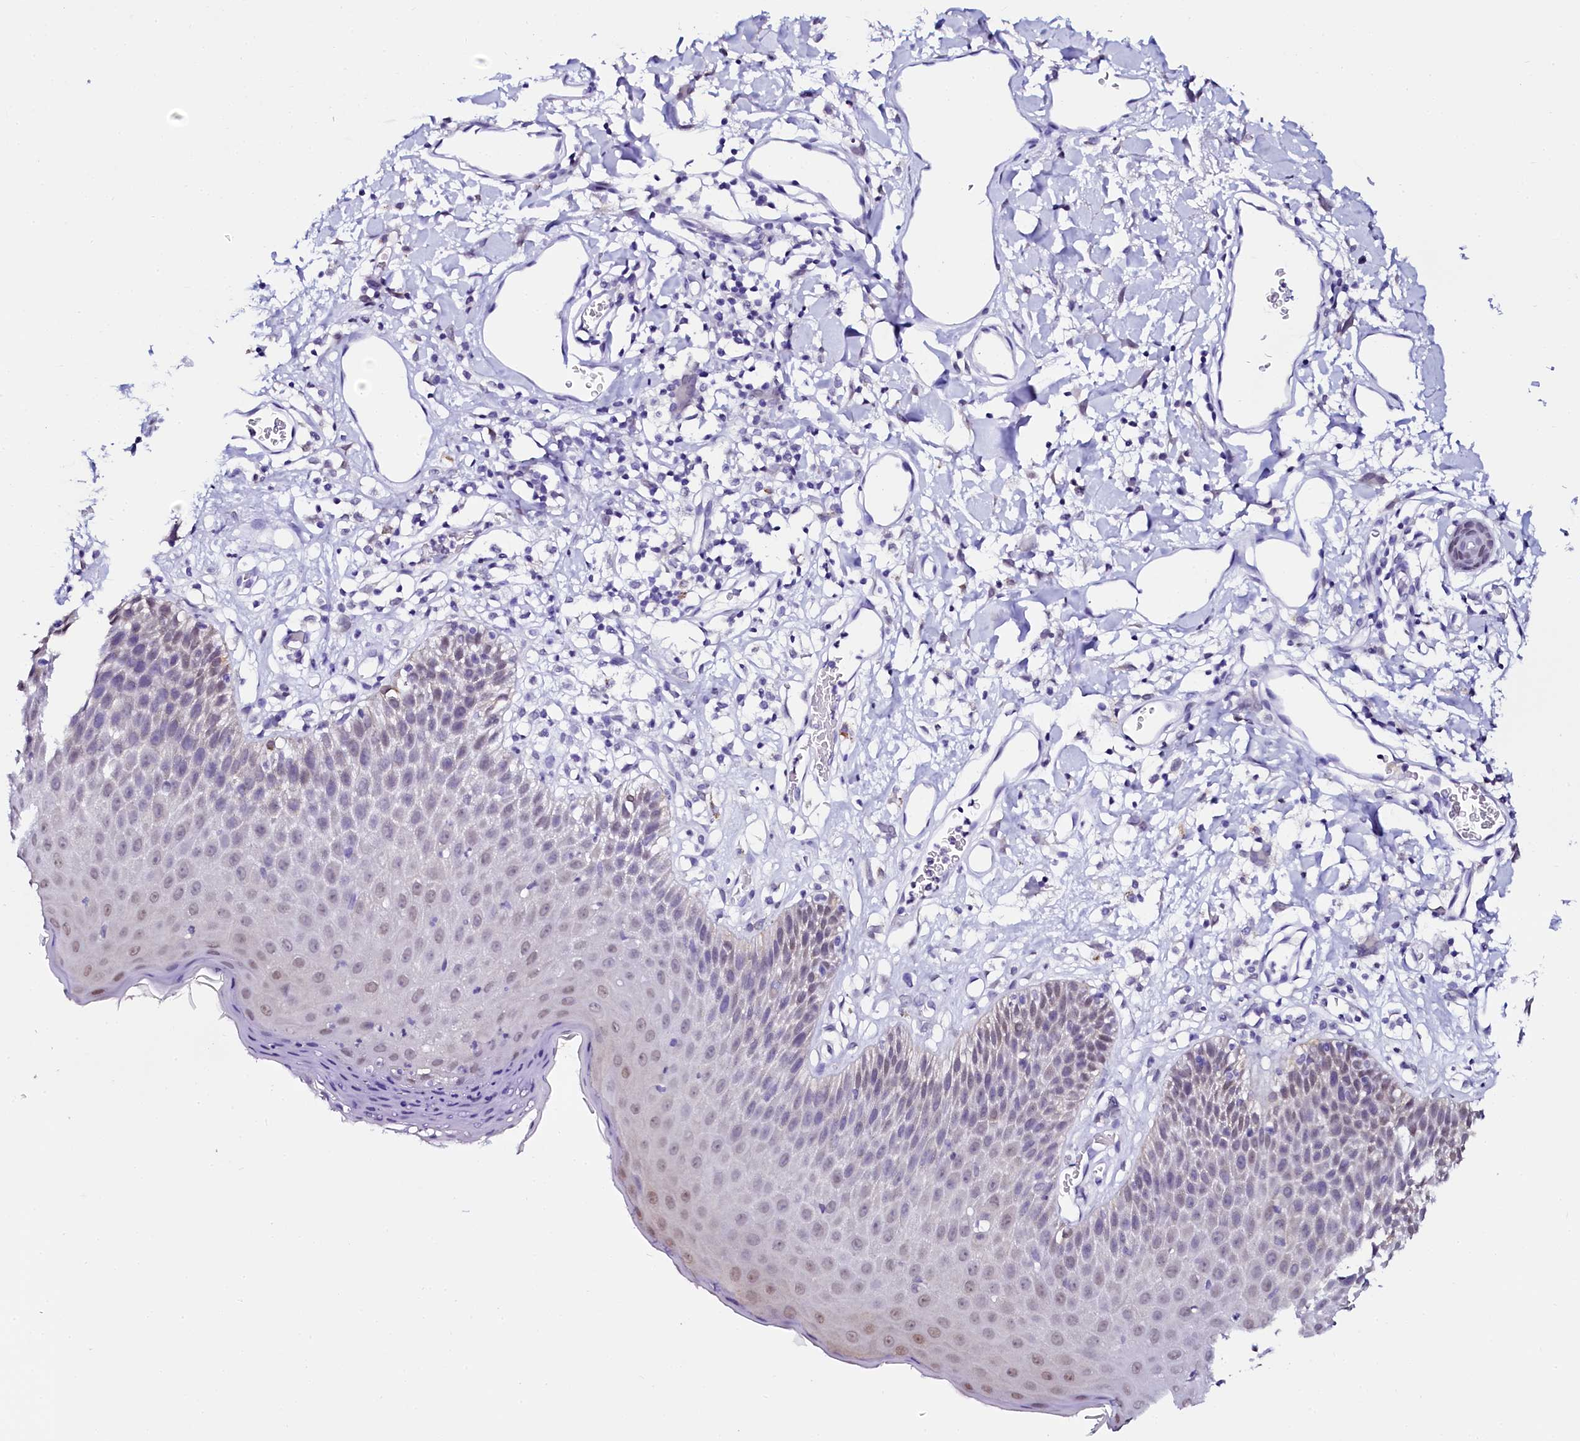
{"staining": {"intensity": "weak", "quantity": "25%-75%", "location": "nuclear"}, "tissue": "skin", "cell_type": "Epidermal cells", "image_type": "normal", "snomed": [{"axis": "morphology", "description": "Normal tissue, NOS"}, {"axis": "topography", "description": "Vulva"}], "caption": "Weak nuclear expression for a protein is present in approximately 25%-75% of epidermal cells of unremarkable skin using immunohistochemistry.", "gene": "SORD", "patient": {"sex": "female", "age": 68}}